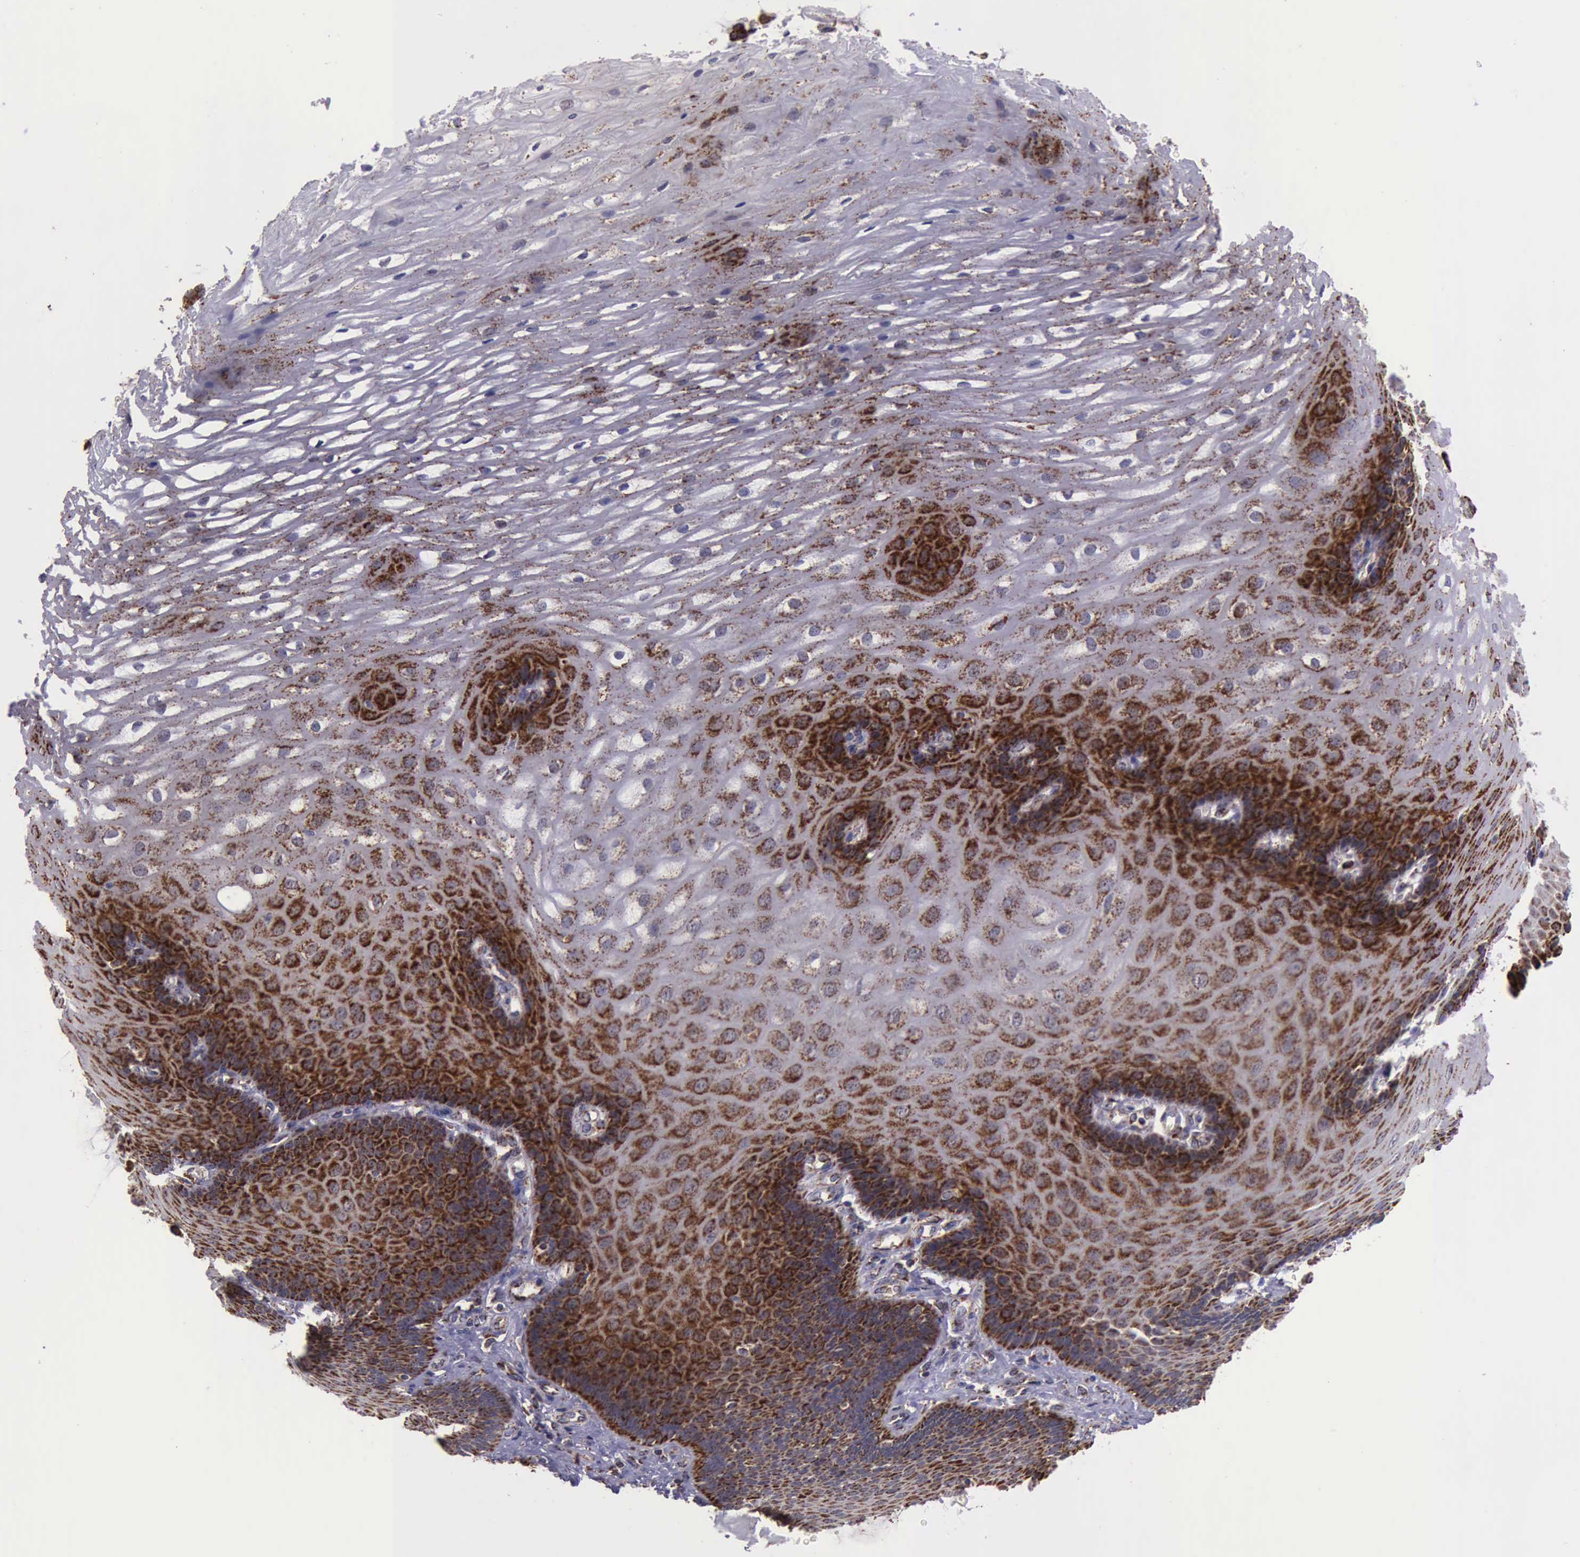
{"staining": {"intensity": "strong", "quantity": "25%-75%", "location": "cytoplasmic/membranous"}, "tissue": "esophagus", "cell_type": "Squamous epithelial cells", "image_type": "normal", "snomed": [{"axis": "morphology", "description": "Normal tissue, NOS"}, {"axis": "morphology", "description": "Adenocarcinoma, NOS"}, {"axis": "topography", "description": "Esophagus"}, {"axis": "topography", "description": "Stomach"}], "caption": "High-power microscopy captured an IHC photomicrograph of benign esophagus, revealing strong cytoplasmic/membranous staining in approximately 25%-75% of squamous epithelial cells. The protein of interest is shown in brown color, while the nuclei are stained blue.", "gene": "TXN2", "patient": {"sex": "male", "age": 62}}